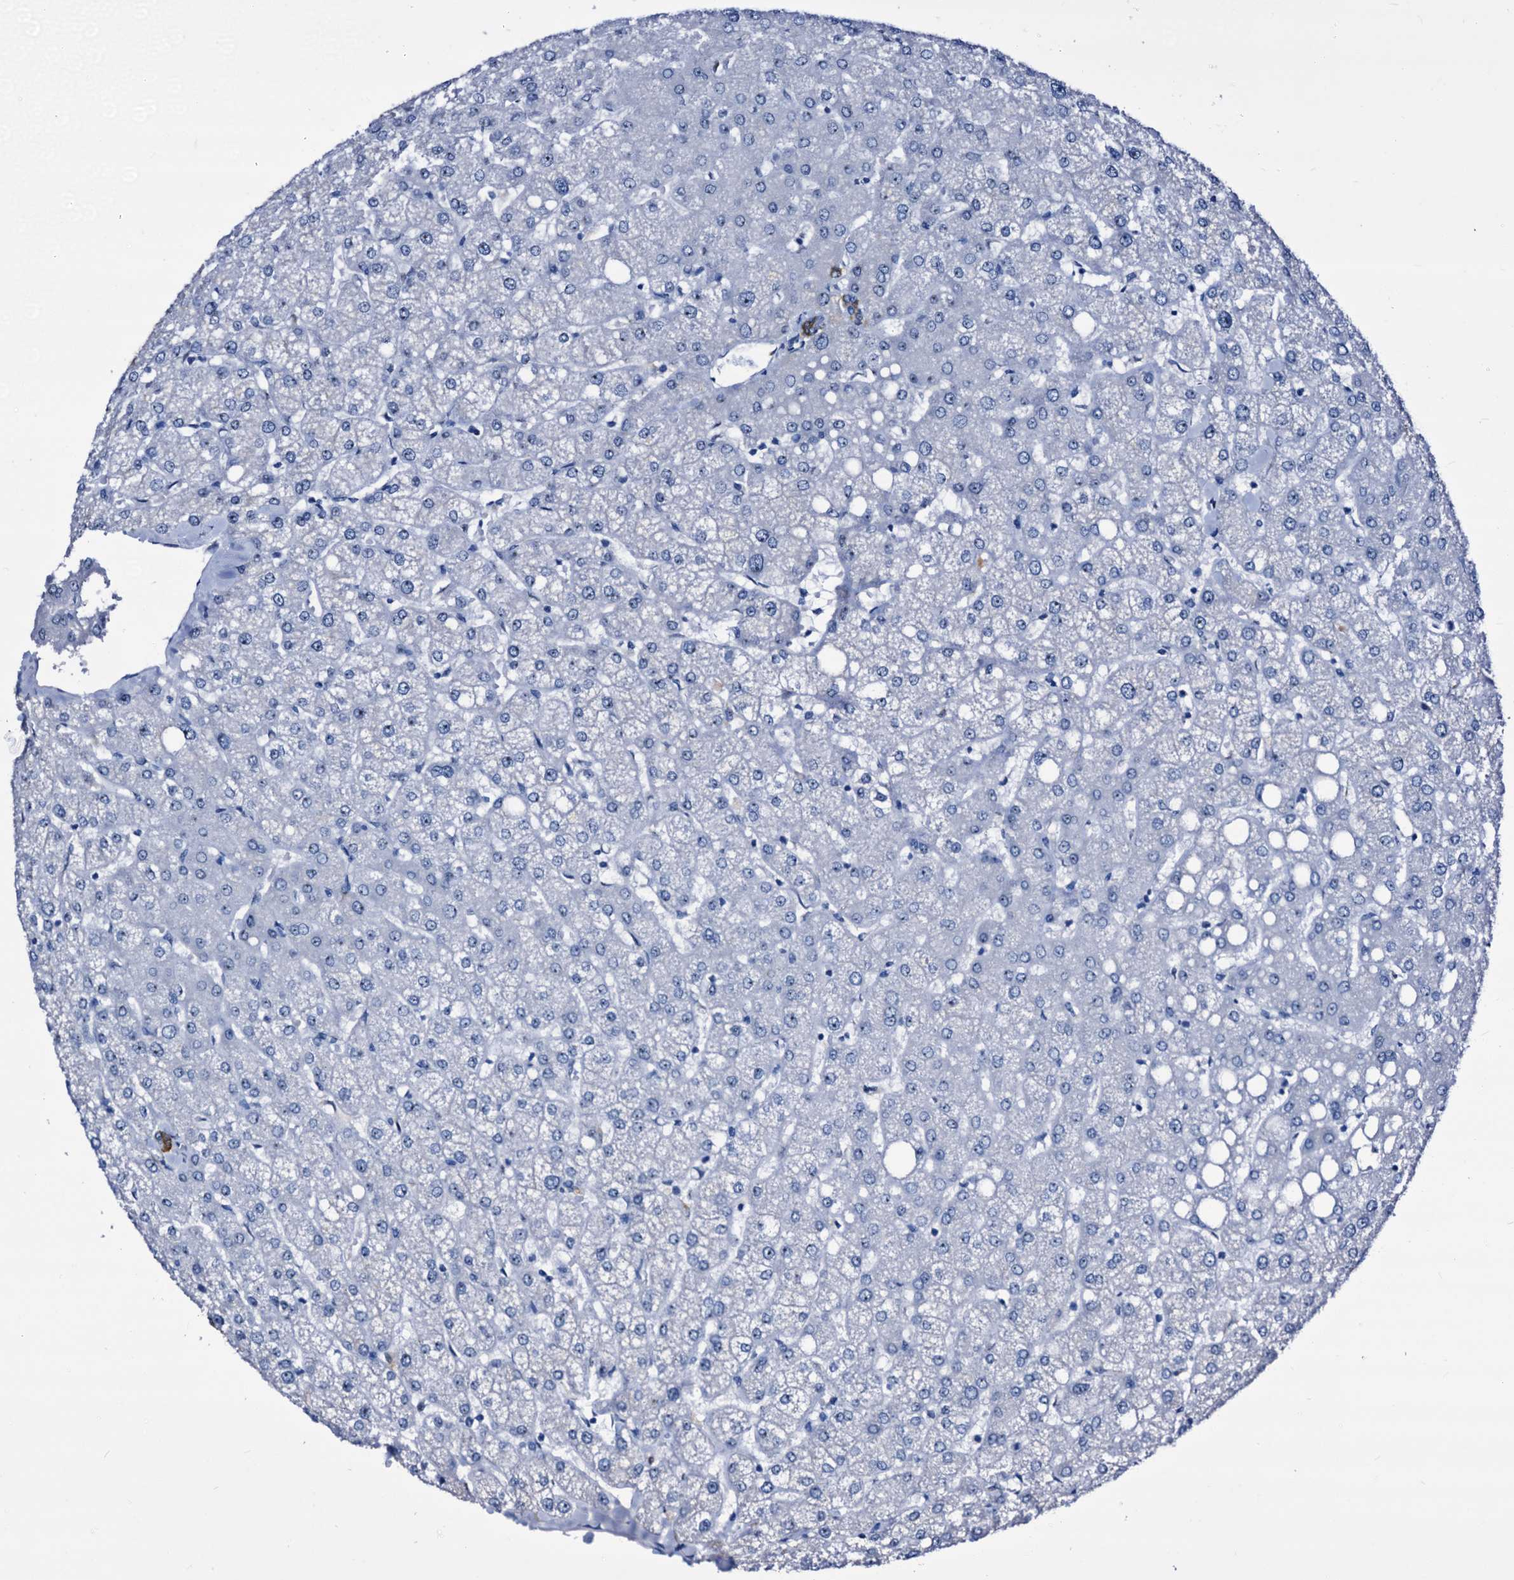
{"staining": {"intensity": "moderate", "quantity": ">75%", "location": "cytoplasmic/membranous"}, "tissue": "liver", "cell_type": "Cholangiocytes", "image_type": "normal", "snomed": [{"axis": "morphology", "description": "Normal tissue, NOS"}, {"axis": "topography", "description": "Liver"}], "caption": "Moderate cytoplasmic/membranous positivity is present in about >75% of cholangiocytes in benign liver.", "gene": "EMG1", "patient": {"sex": "female", "age": 54}}